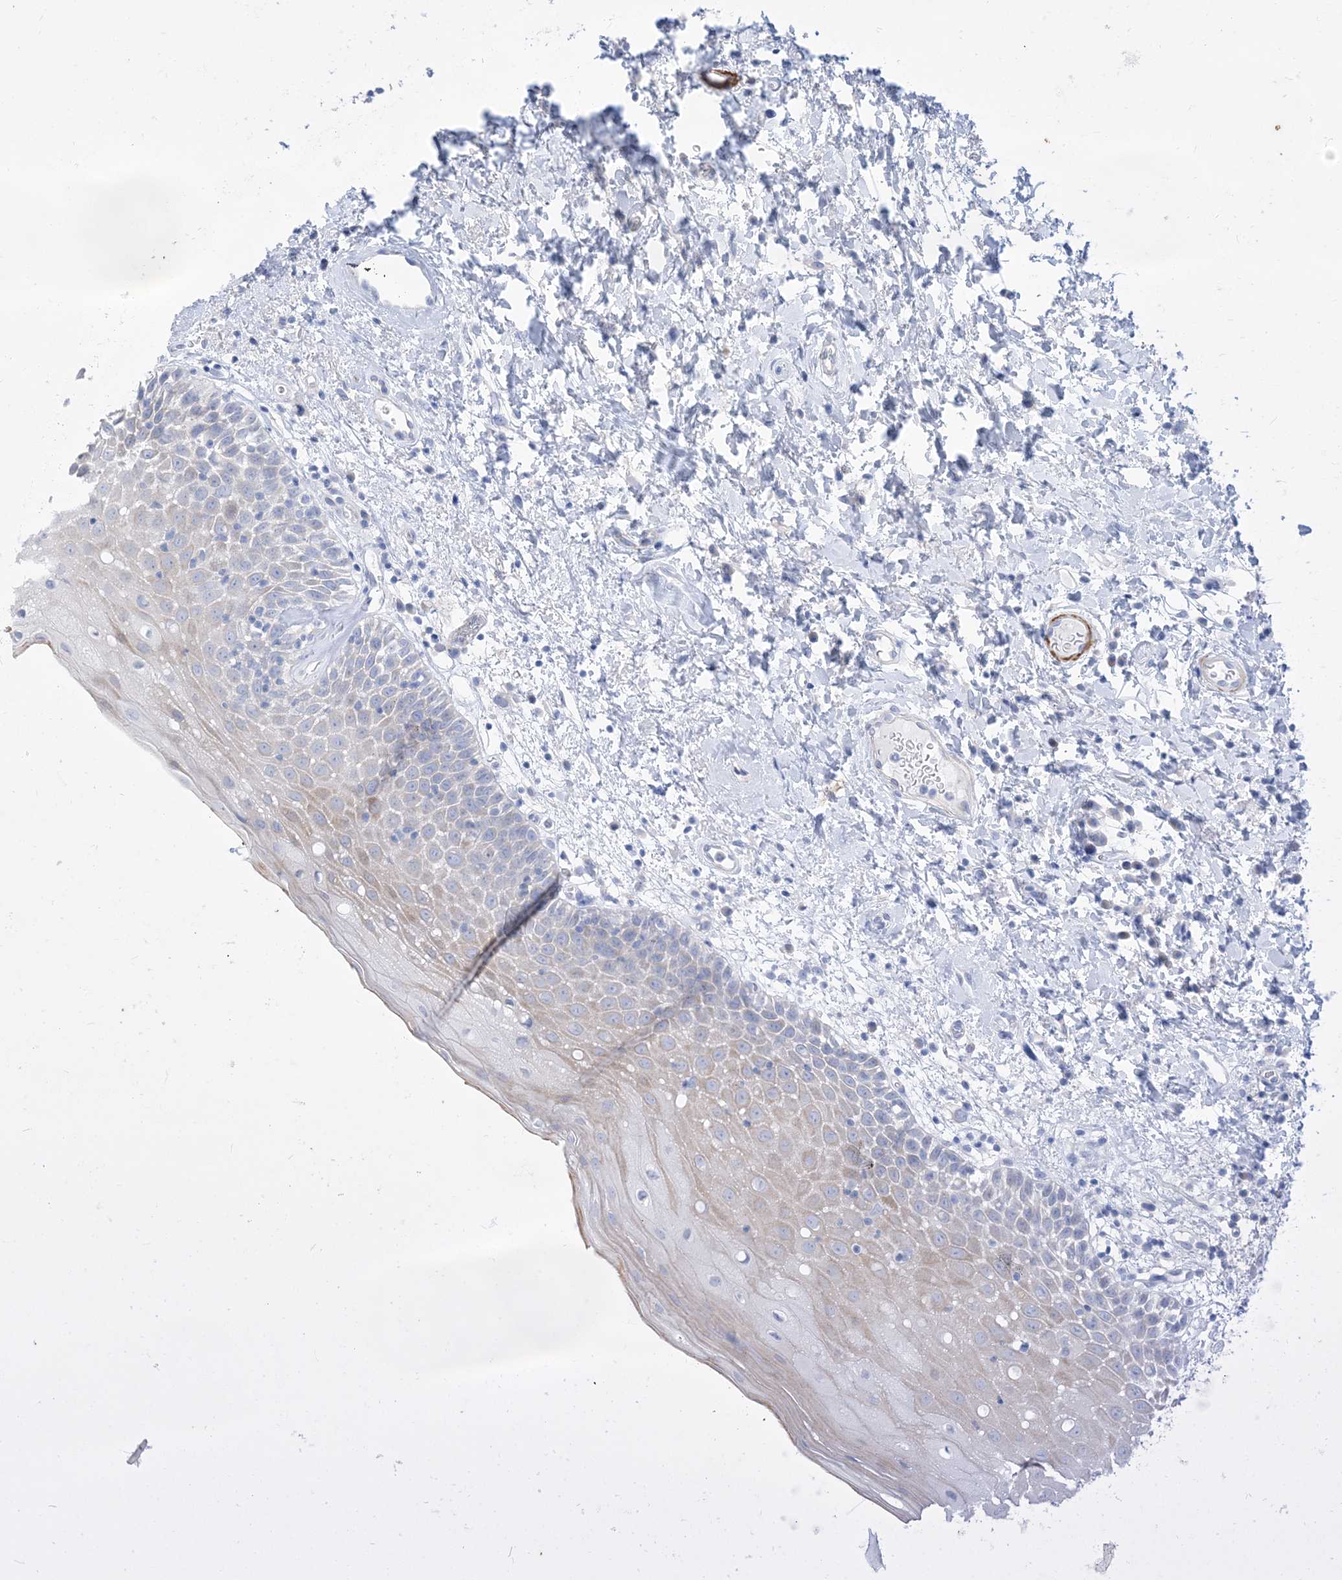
{"staining": {"intensity": "weak", "quantity": "25%-75%", "location": "cytoplasmic/membranous"}, "tissue": "oral mucosa", "cell_type": "Squamous epithelial cells", "image_type": "normal", "snomed": [{"axis": "morphology", "description": "Normal tissue, NOS"}, {"axis": "topography", "description": "Oral tissue"}], "caption": "Immunohistochemical staining of normal human oral mucosa exhibits weak cytoplasmic/membranous protein positivity in about 25%-75% of squamous epithelial cells. The protein is stained brown, and the nuclei are stained in blue (DAB IHC with brightfield microscopy, high magnification).", "gene": "MARS2", "patient": {"sex": "male", "age": 74}}